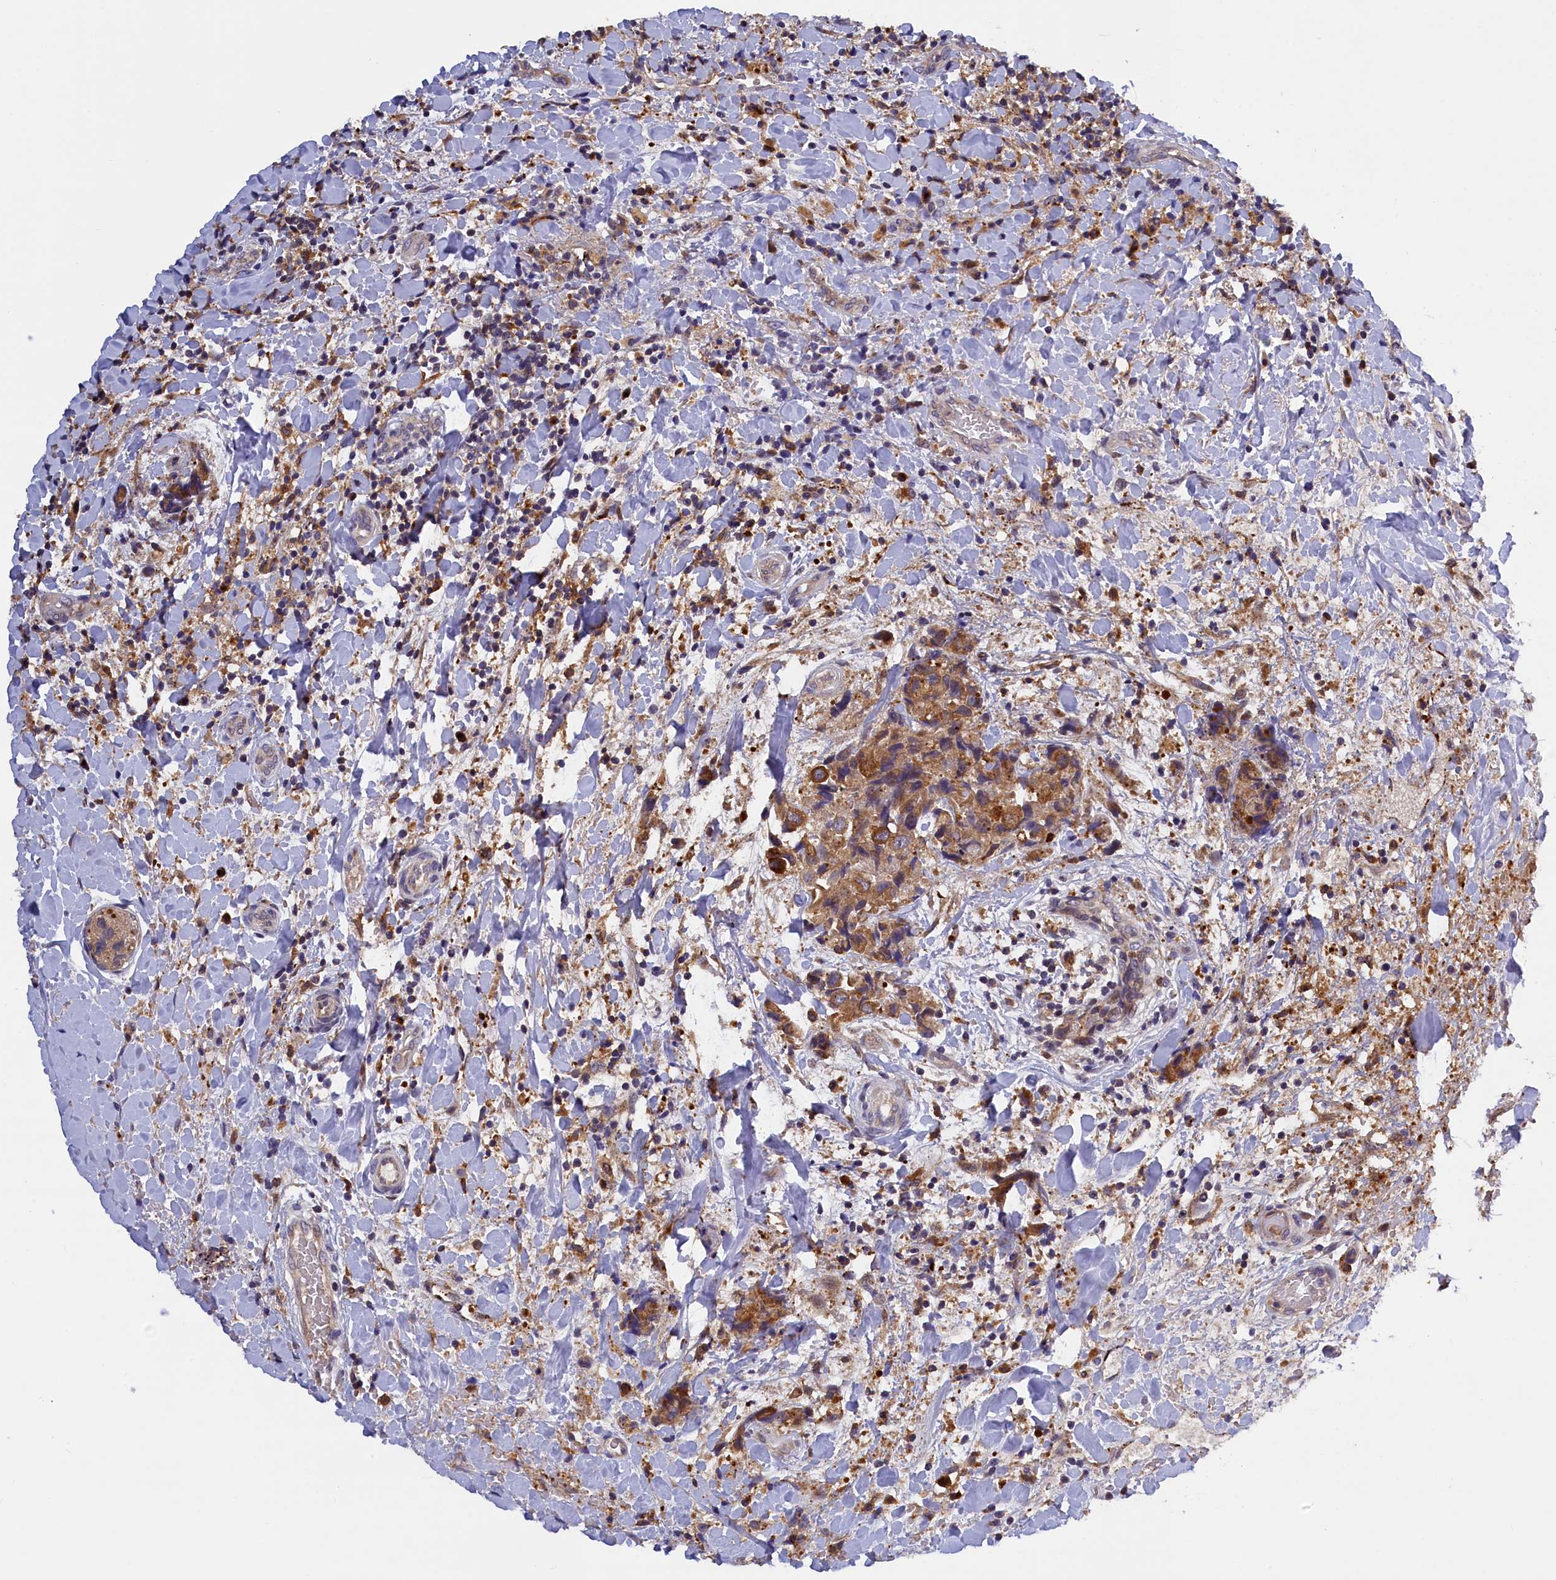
{"staining": {"intensity": "moderate", "quantity": ">75%", "location": "cytoplasmic/membranous"}, "tissue": "breast cancer", "cell_type": "Tumor cells", "image_type": "cancer", "snomed": [{"axis": "morphology", "description": "Normal tissue, NOS"}, {"axis": "morphology", "description": "Duct carcinoma"}, {"axis": "topography", "description": "Breast"}], "caption": "IHC staining of breast intraductal carcinoma, which reveals medium levels of moderate cytoplasmic/membranous expression in approximately >75% of tumor cells indicating moderate cytoplasmic/membranous protein expression. The staining was performed using DAB (brown) for protein detection and nuclei were counterstained in hematoxylin (blue).", "gene": "NAIP", "patient": {"sex": "female", "age": 62}}